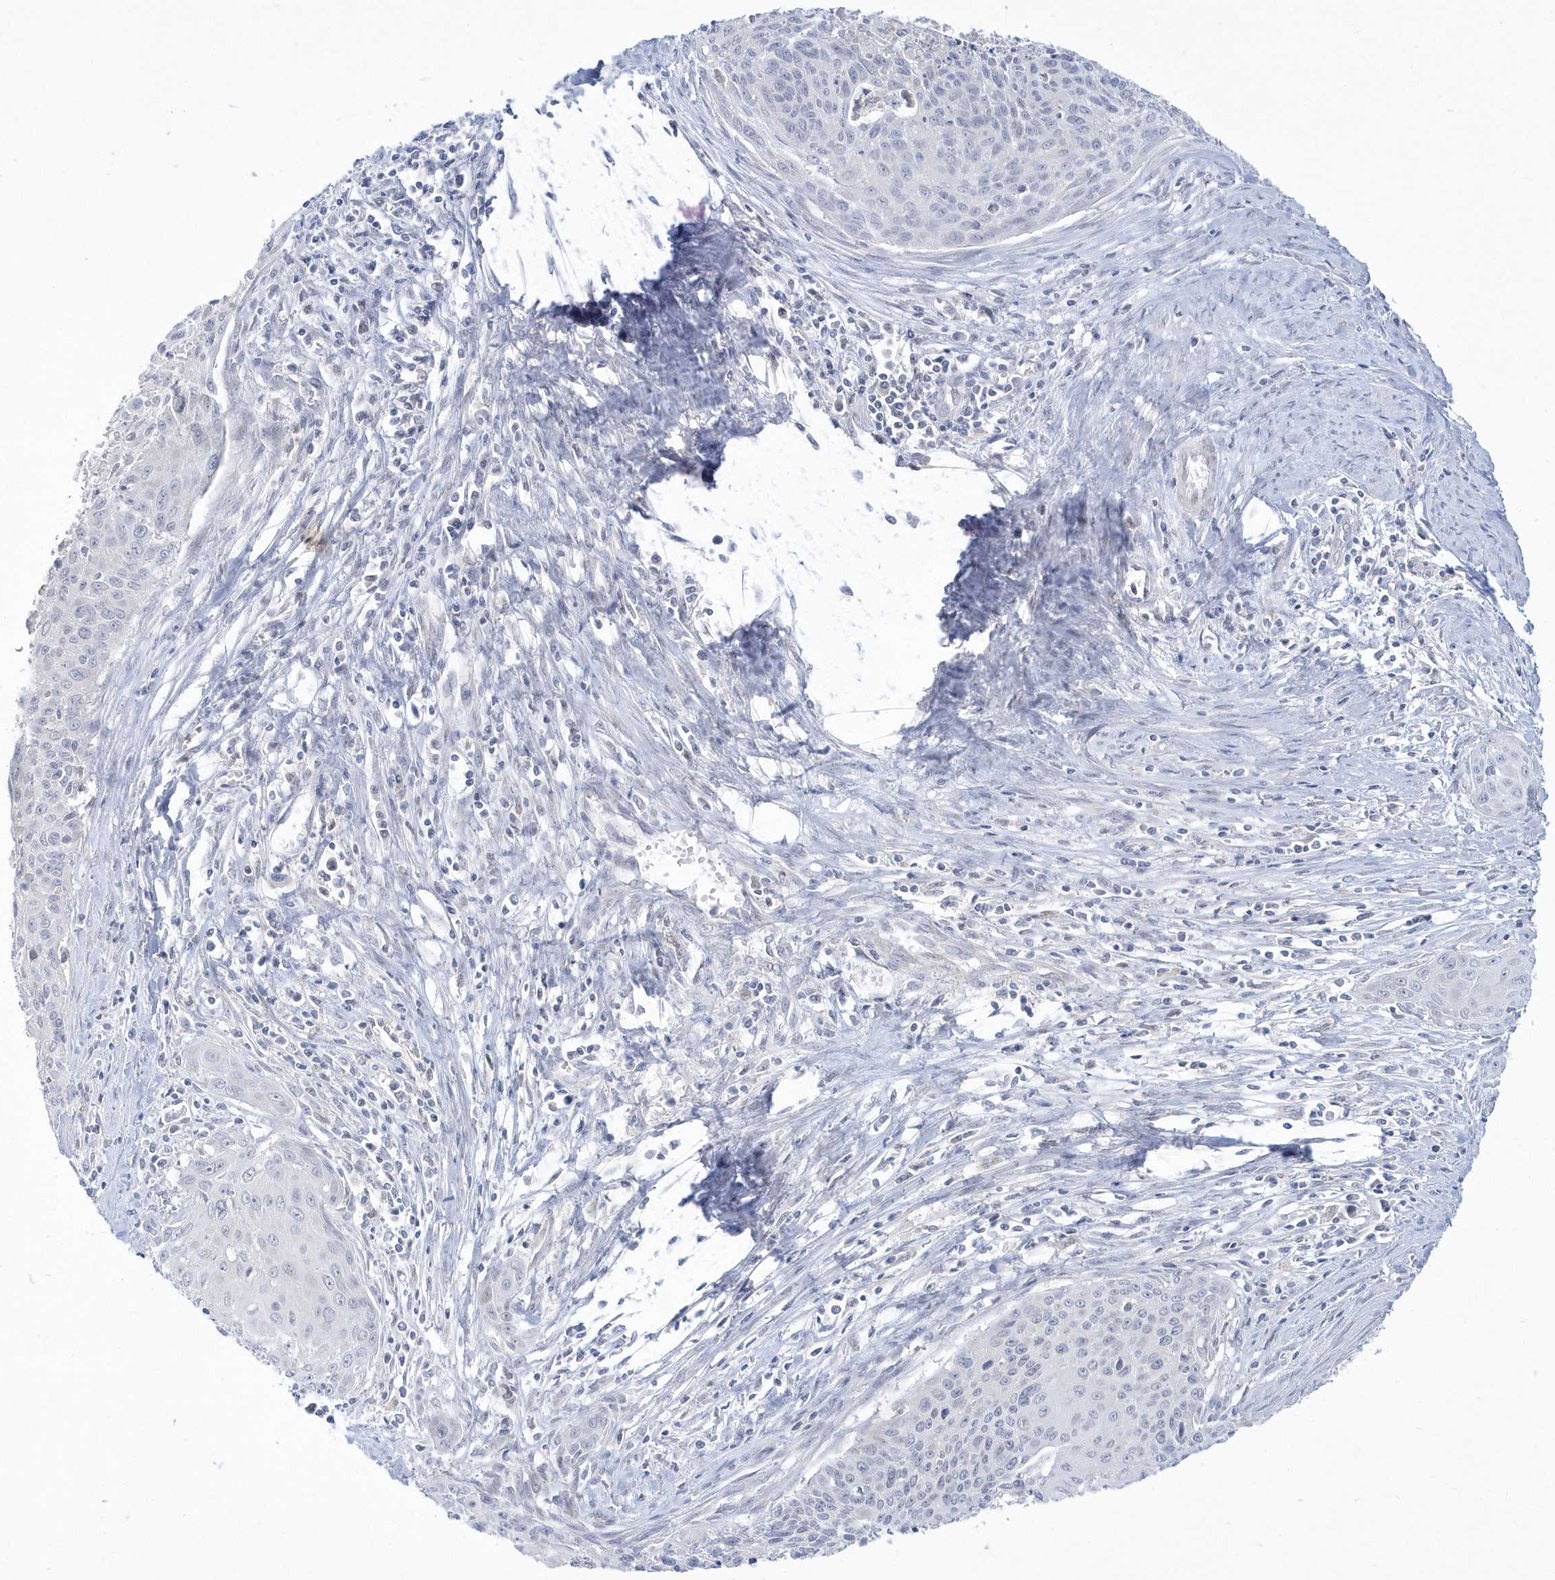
{"staining": {"intensity": "negative", "quantity": "none", "location": "none"}, "tissue": "cervical cancer", "cell_type": "Tumor cells", "image_type": "cancer", "snomed": [{"axis": "morphology", "description": "Squamous cell carcinoma, NOS"}, {"axis": "topography", "description": "Cervix"}], "caption": "Tumor cells show no significant staining in squamous cell carcinoma (cervical).", "gene": "PCBD1", "patient": {"sex": "female", "age": 55}}